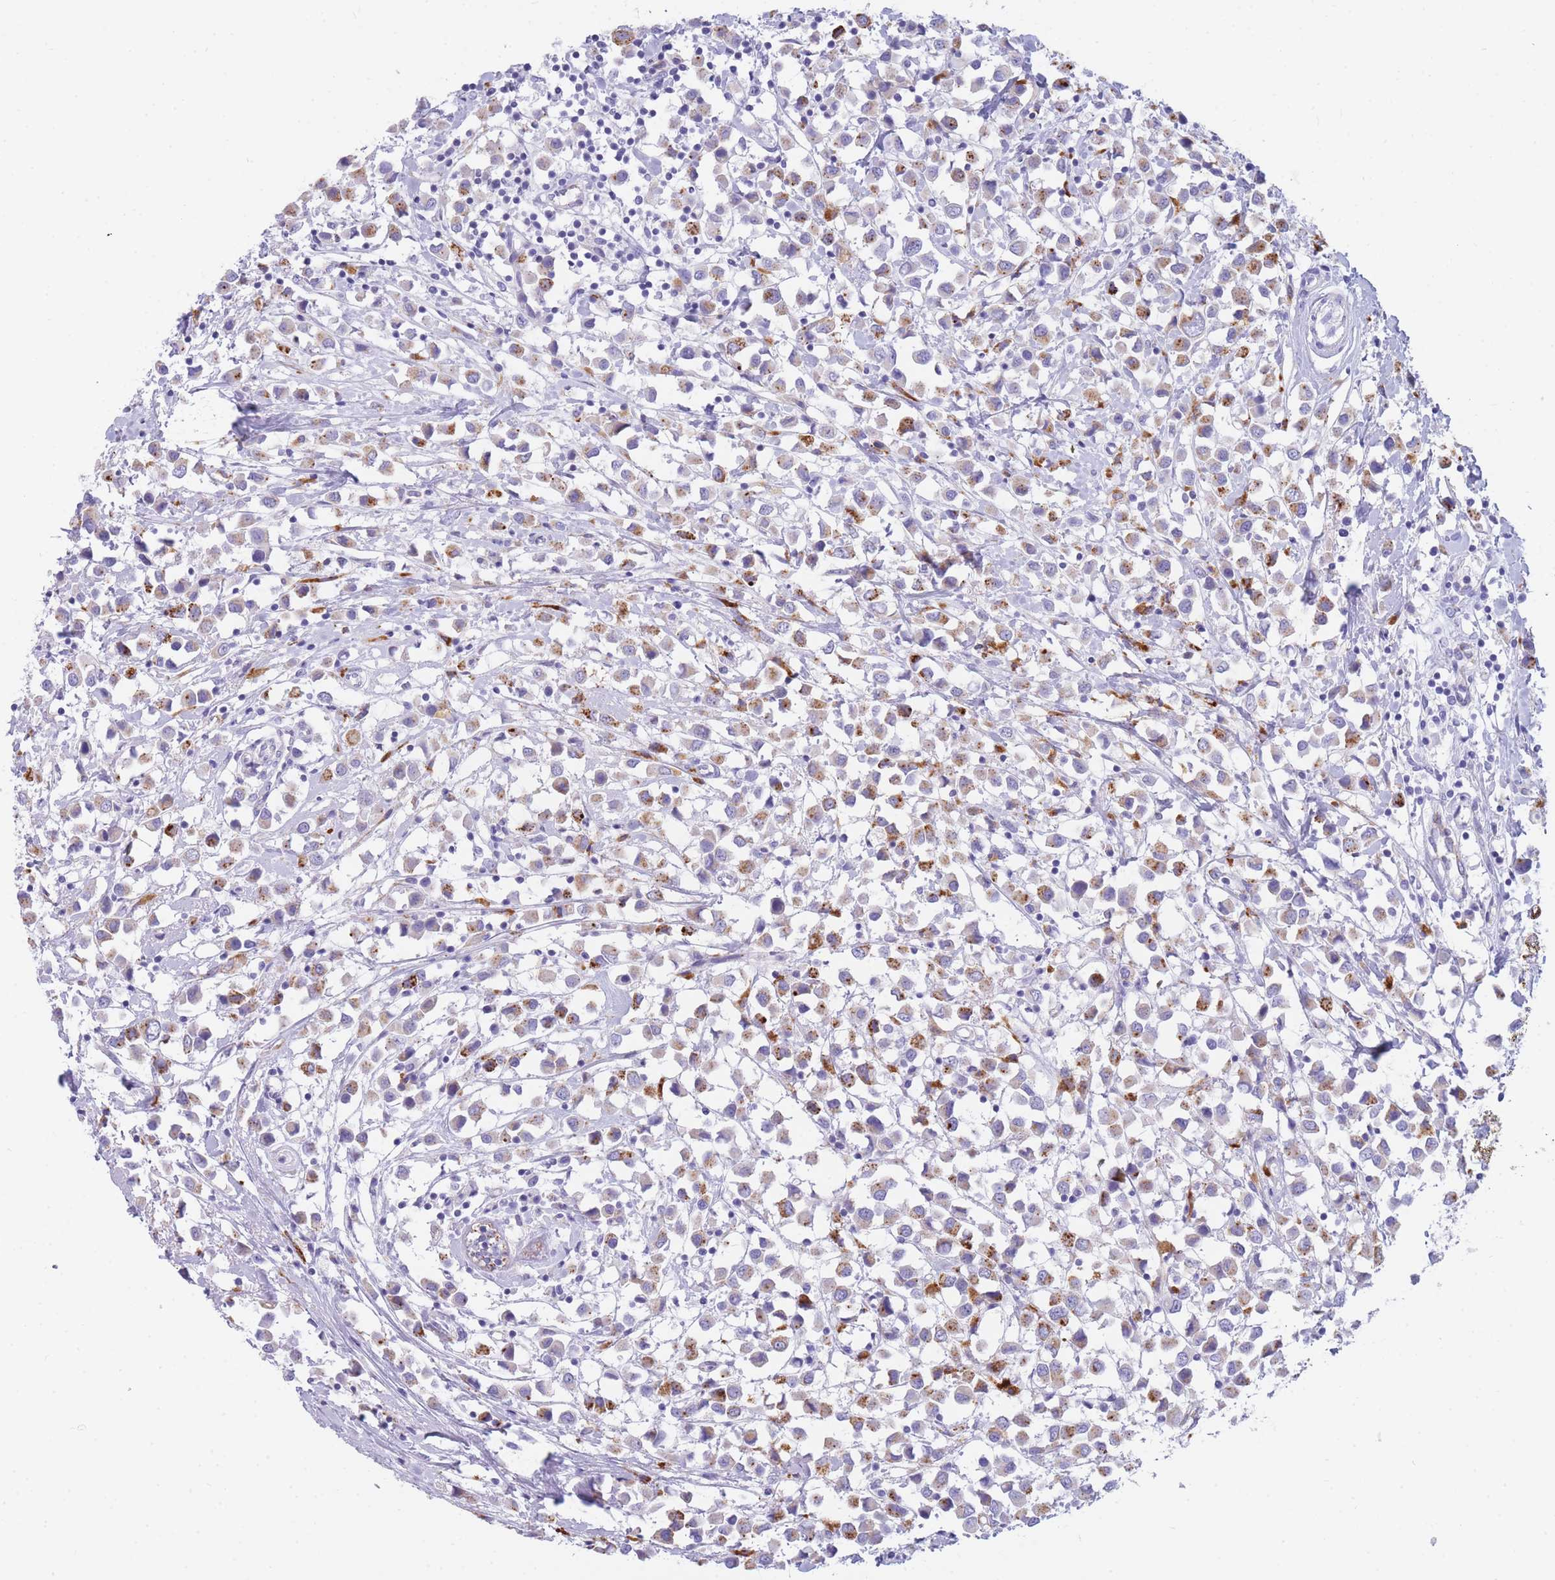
{"staining": {"intensity": "moderate", "quantity": "25%-75%", "location": "cytoplasmic/membranous"}, "tissue": "breast cancer", "cell_type": "Tumor cells", "image_type": "cancer", "snomed": [{"axis": "morphology", "description": "Duct carcinoma"}, {"axis": "topography", "description": "Breast"}], "caption": "A histopathology image of human infiltrating ductal carcinoma (breast) stained for a protein reveals moderate cytoplasmic/membranous brown staining in tumor cells.", "gene": "GAA", "patient": {"sex": "female", "age": 61}}